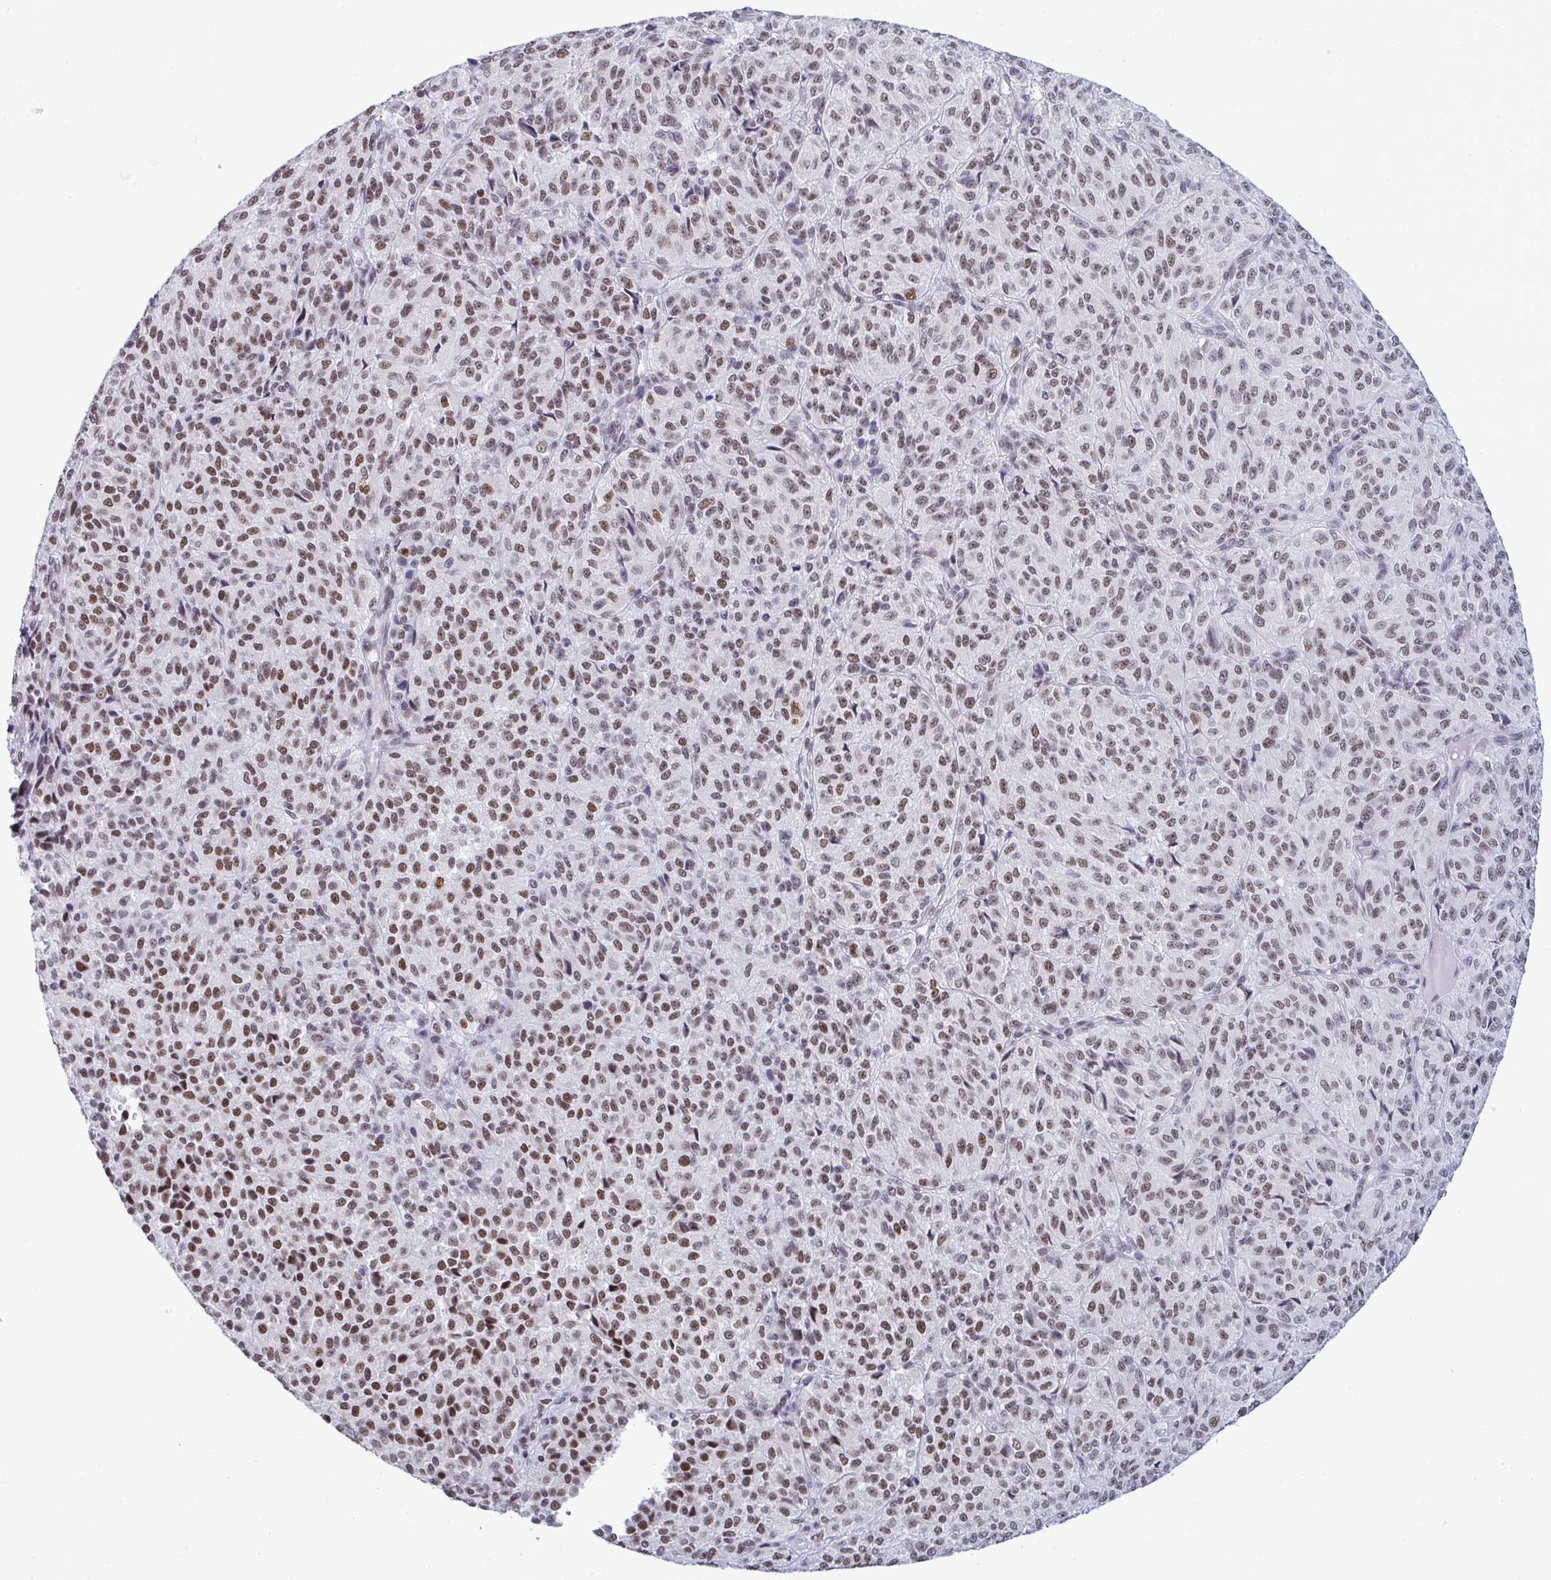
{"staining": {"intensity": "moderate", "quantity": ">75%", "location": "nuclear"}, "tissue": "melanoma", "cell_type": "Tumor cells", "image_type": "cancer", "snomed": [{"axis": "morphology", "description": "Malignant melanoma, Metastatic site"}, {"axis": "topography", "description": "Brain"}], "caption": "A high-resolution histopathology image shows IHC staining of malignant melanoma (metastatic site), which reveals moderate nuclear staining in about >75% of tumor cells. The protein is stained brown, and the nuclei are stained in blue (DAB IHC with brightfield microscopy, high magnification).", "gene": "PPP1R10", "patient": {"sex": "female", "age": 56}}